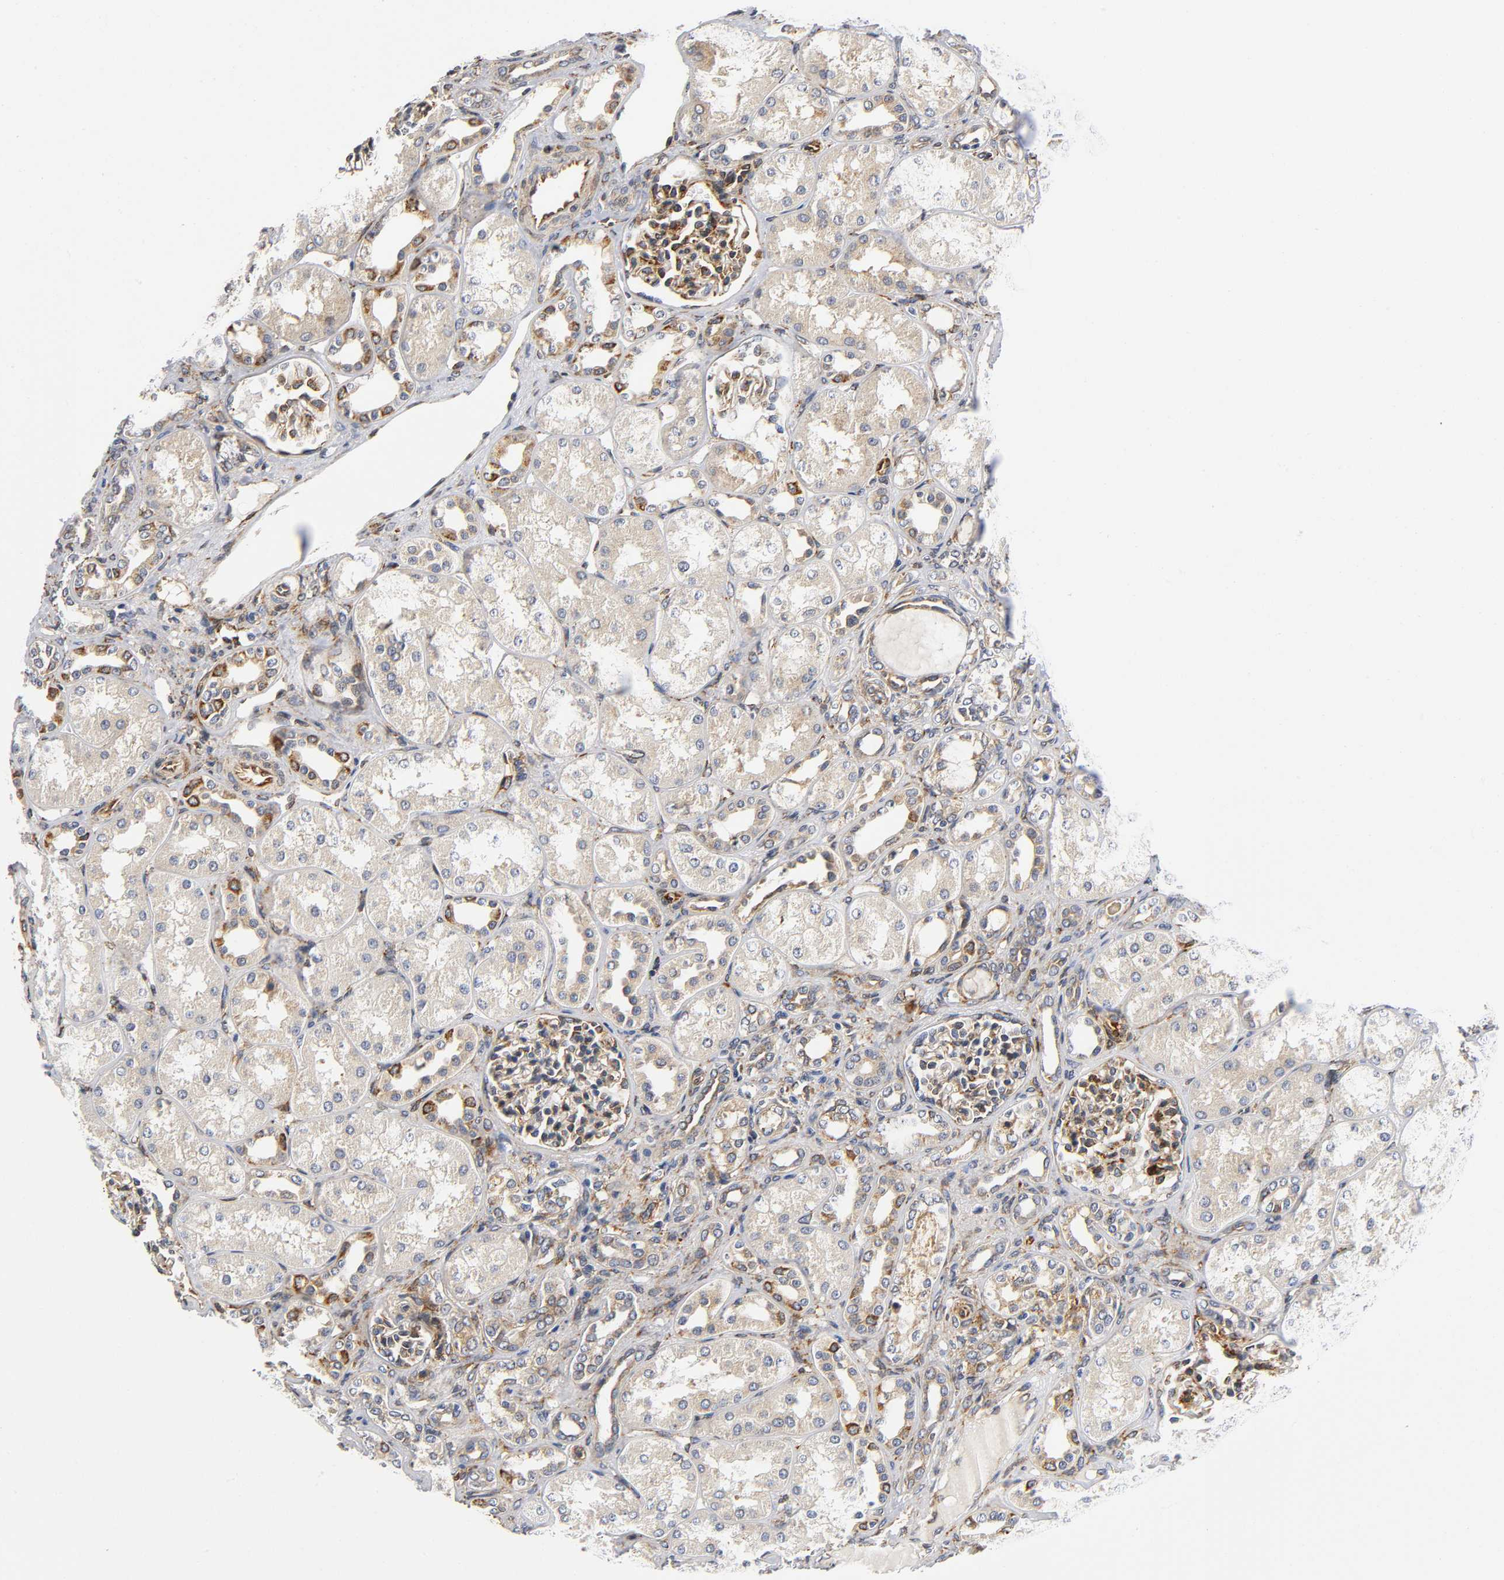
{"staining": {"intensity": "moderate", "quantity": ">75%", "location": "cytoplasmic/membranous"}, "tissue": "kidney", "cell_type": "Cells in glomeruli", "image_type": "normal", "snomed": [{"axis": "morphology", "description": "Normal tissue, NOS"}, {"axis": "topography", "description": "Kidney"}], "caption": "High-magnification brightfield microscopy of benign kidney stained with DAB (3,3'-diaminobenzidine) (brown) and counterstained with hematoxylin (blue). cells in glomeruli exhibit moderate cytoplasmic/membranous positivity is appreciated in approximately>75% of cells.", "gene": "SOS2", "patient": {"sex": "male", "age": 7}}